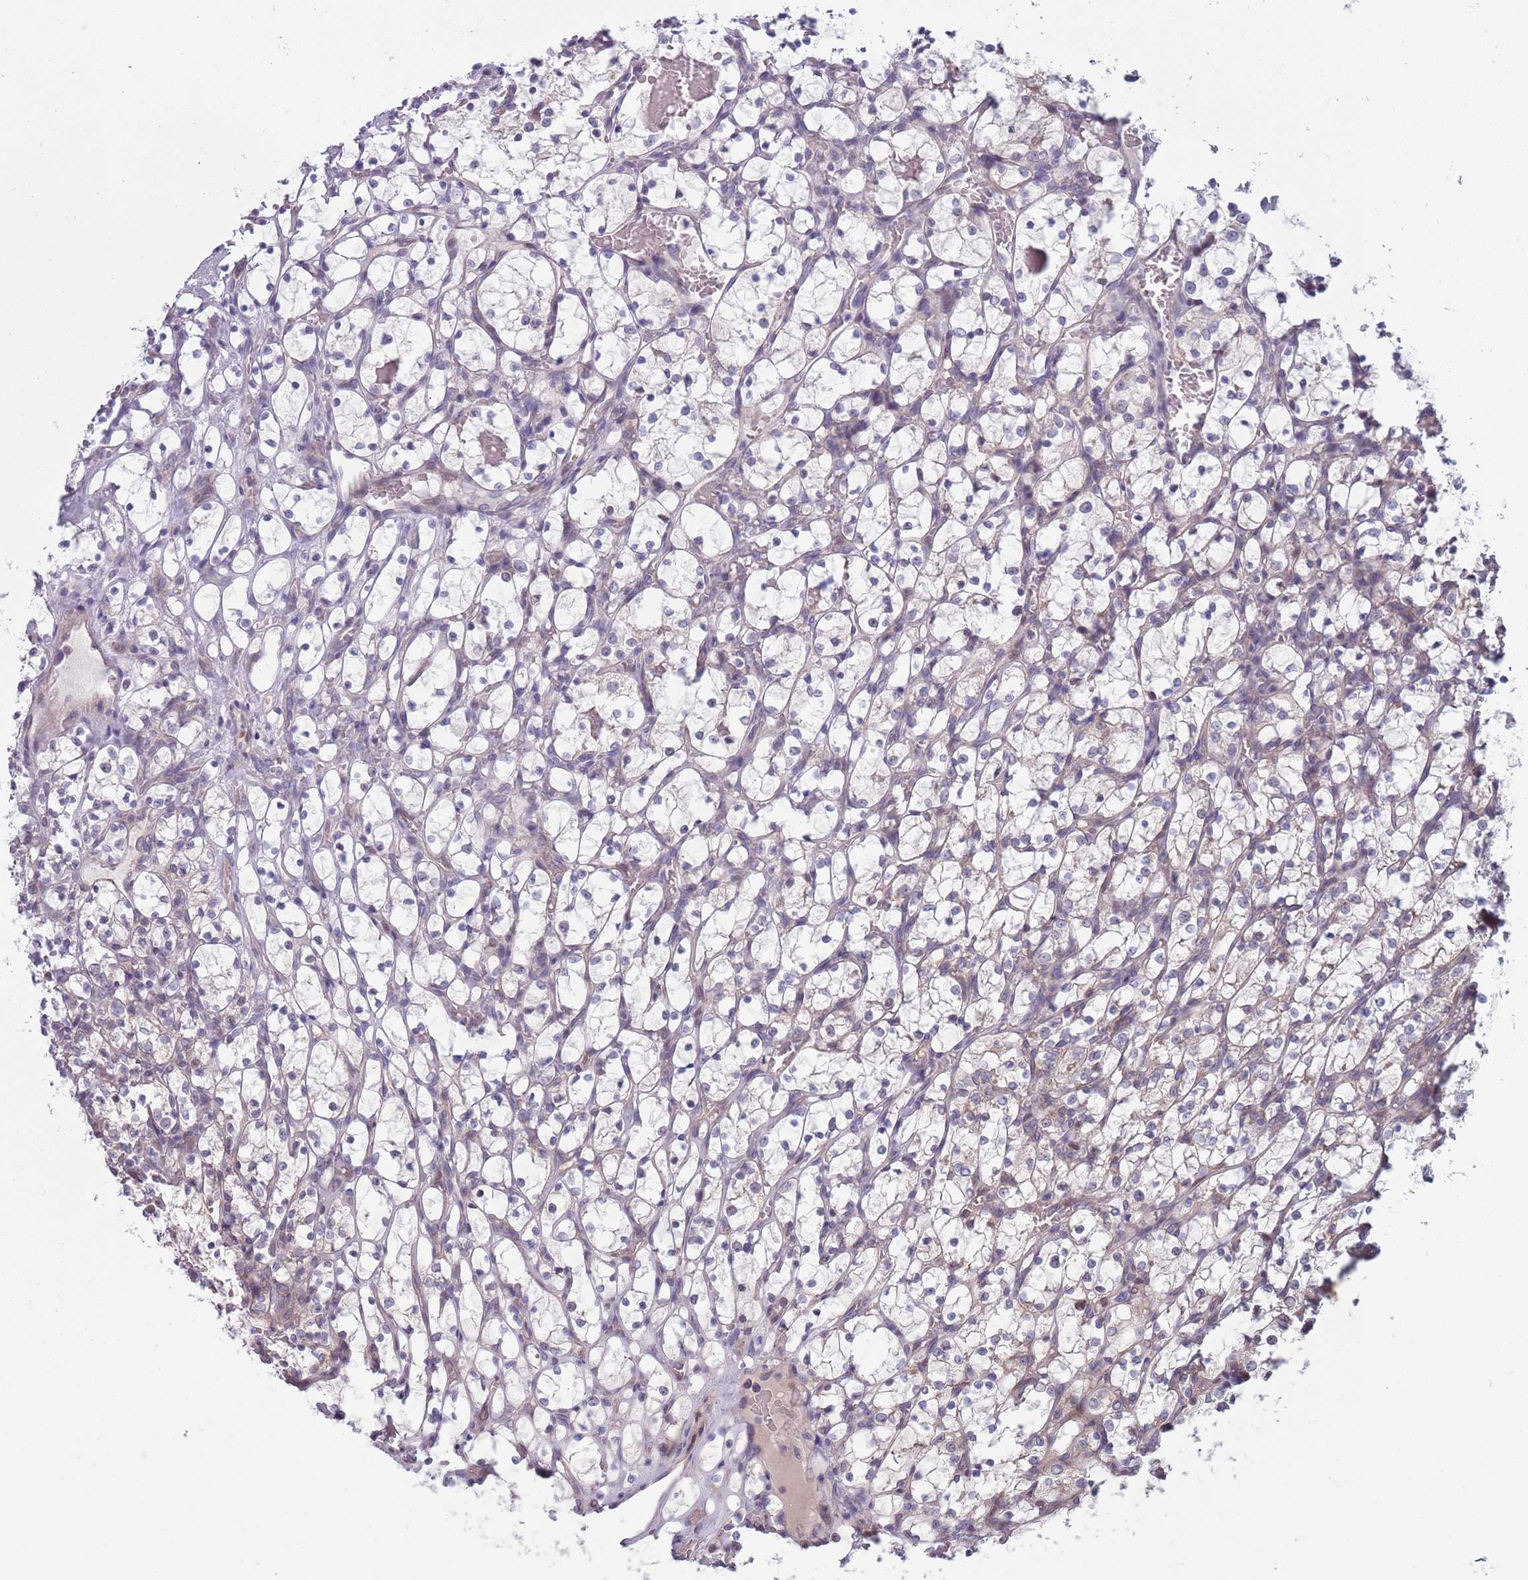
{"staining": {"intensity": "negative", "quantity": "none", "location": "none"}, "tissue": "renal cancer", "cell_type": "Tumor cells", "image_type": "cancer", "snomed": [{"axis": "morphology", "description": "Adenocarcinoma, NOS"}, {"axis": "topography", "description": "Kidney"}], "caption": "A high-resolution micrograph shows immunohistochemistry staining of renal cancer (adenocarcinoma), which demonstrates no significant positivity in tumor cells.", "gene": "CLNS1A", "patient": {"sex": "female", "age": 69}}